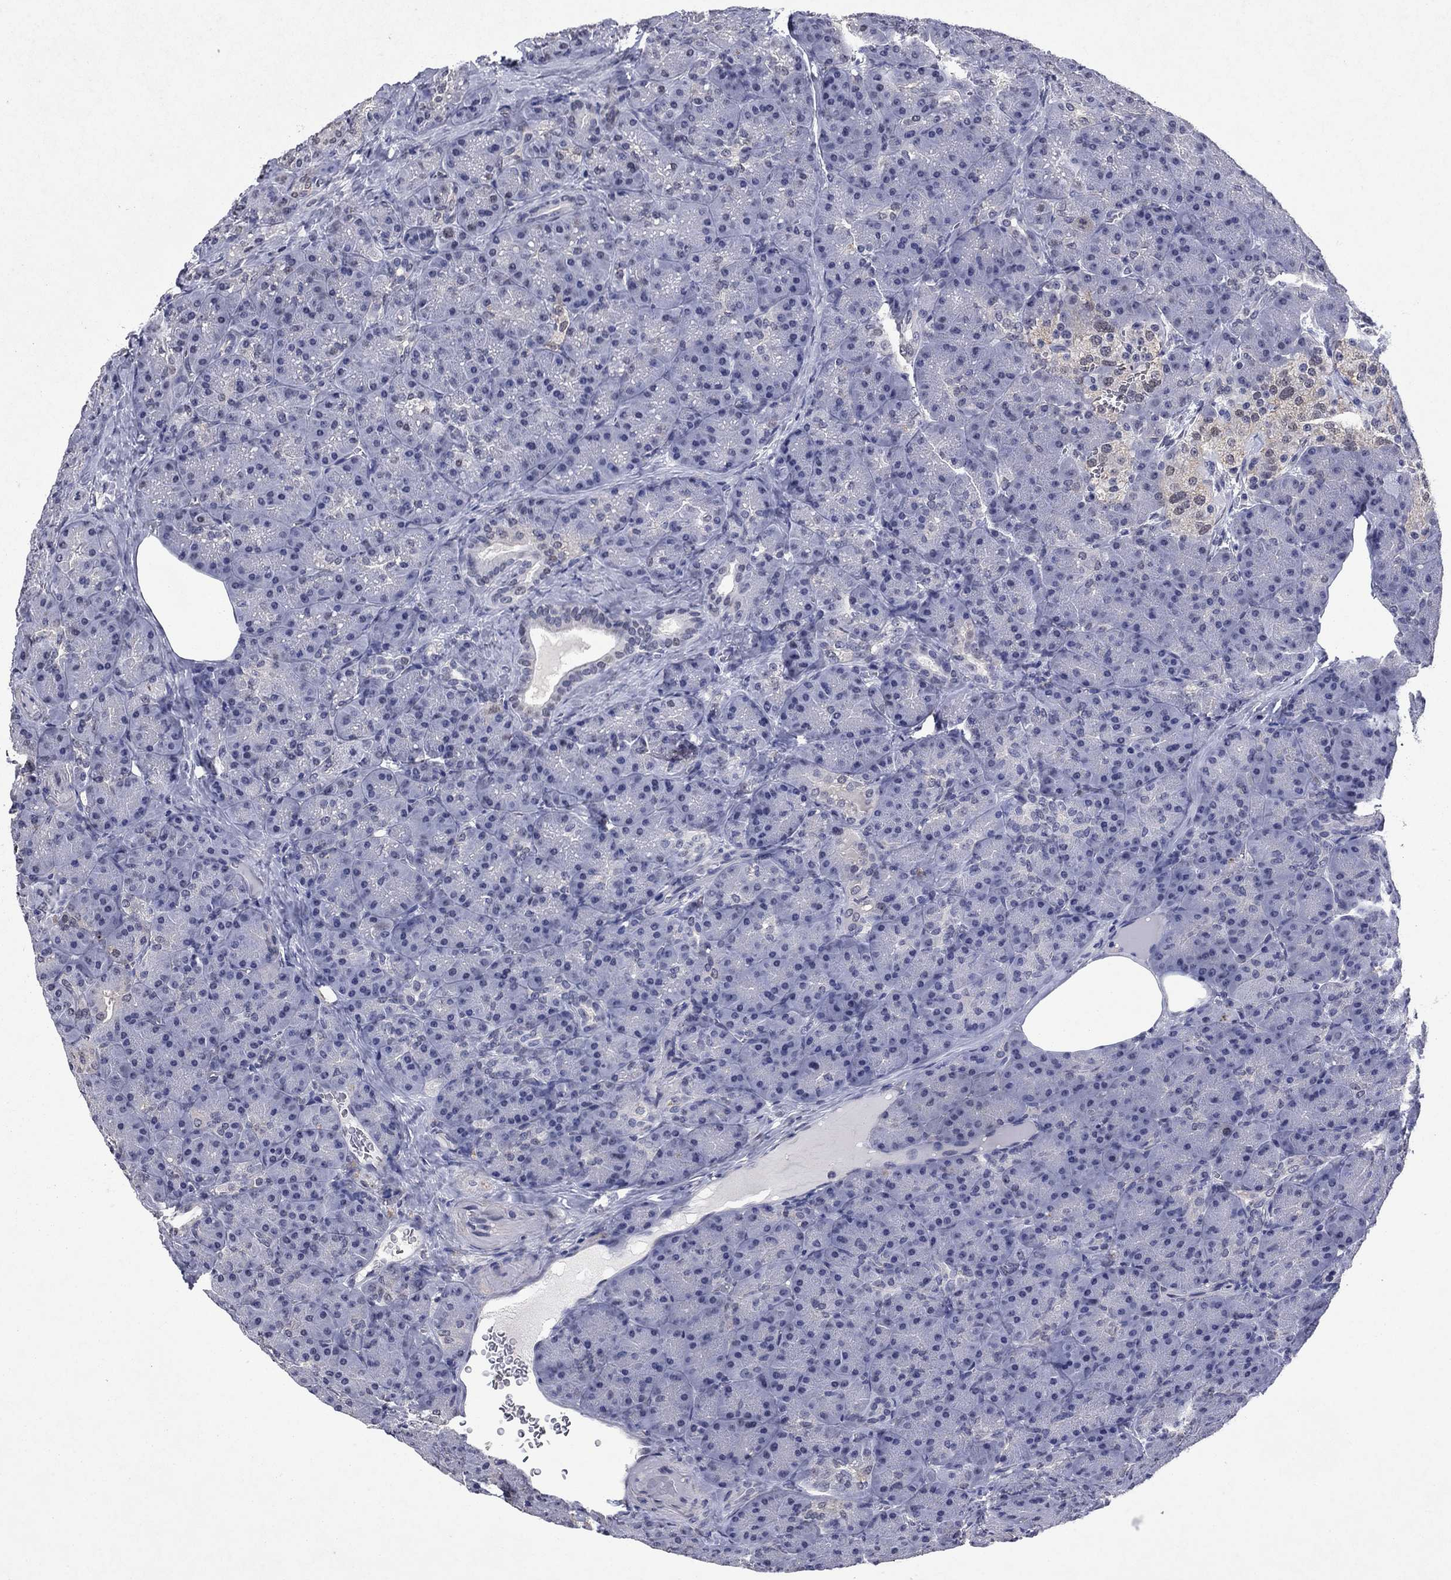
{"staining": {"intensity": "negative", "quantity": "none", "location": "none"}, "tissue": "pancreas", "cell_type": "Exocrine glandular cells", "image_type": "normal", "snomed": [{"axis": "morphology", "description": "Normal tissue, NOS"}, {"axis": "topography", "description": "Pancreas"}], "caption": "IHC image of unremarkable pancreas stained for a protein (brown), which shows no positivity in exocrine glandular cells.", "gene": "TYMS", "patient": {"sex": "male", "age": 57}}